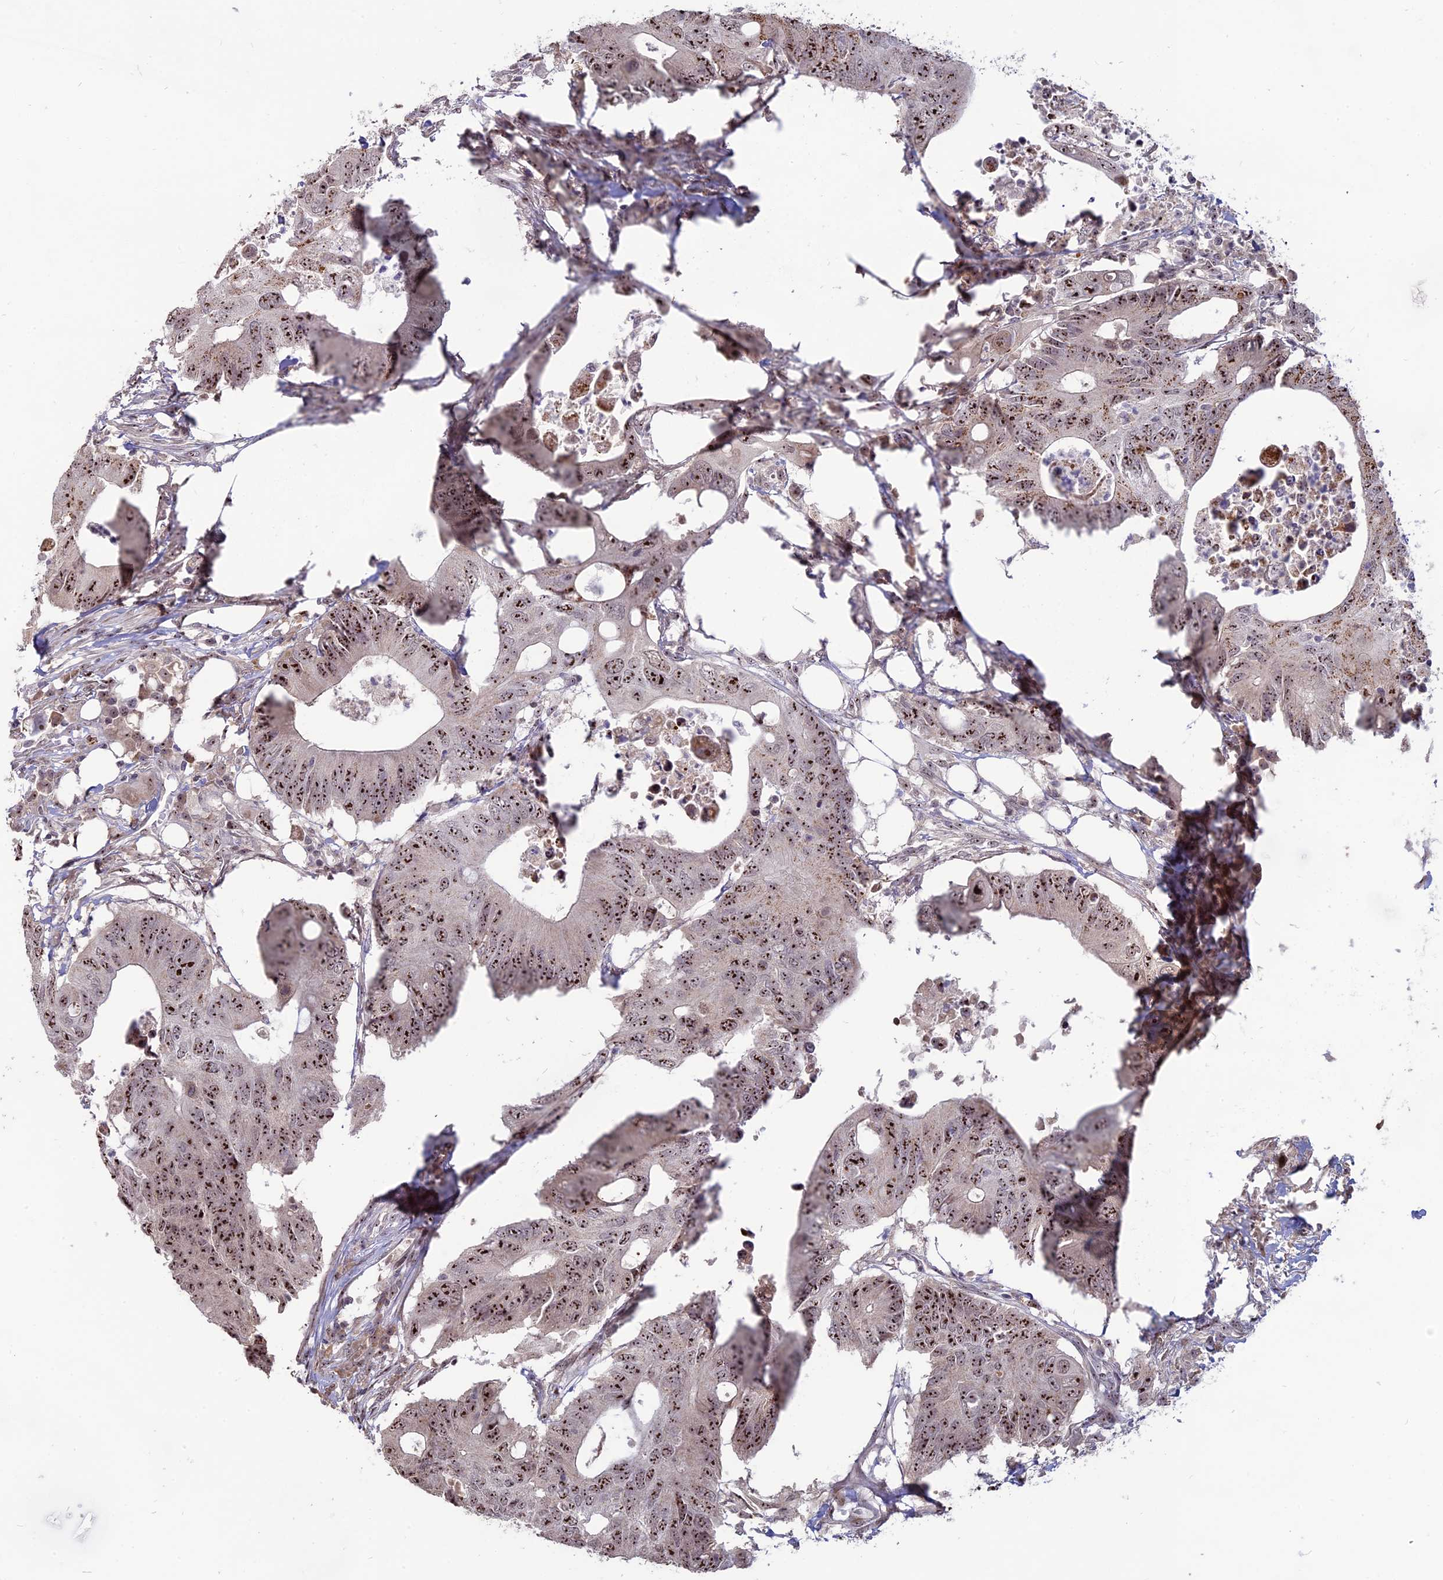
{"staining": {"intensity": "strong", "quantity": ">75%", "location": "nuclear"}, "tissue": "colorectal cancer", "cell_type": "Tumor cells", "image_type": "cancer", "snomed": [{"axis": "morphology", "description": "Adenocarcinoma, NOS"}, {"axis": "topography", "description": "Colon"}], "caption": "Brown immunohistochemical staining in adenocarcinoma (colorectal) exhibits strong nuclear expression in approximately >75% of tumor cells. (Stains: DAB (3,3'-diaminobenzidine) in brown, nuclei in blue, Microscopy: brightfield microscopy at high magnification).", "gene": "FAM131A", "patient": {"sex": "male", "age": 71}}